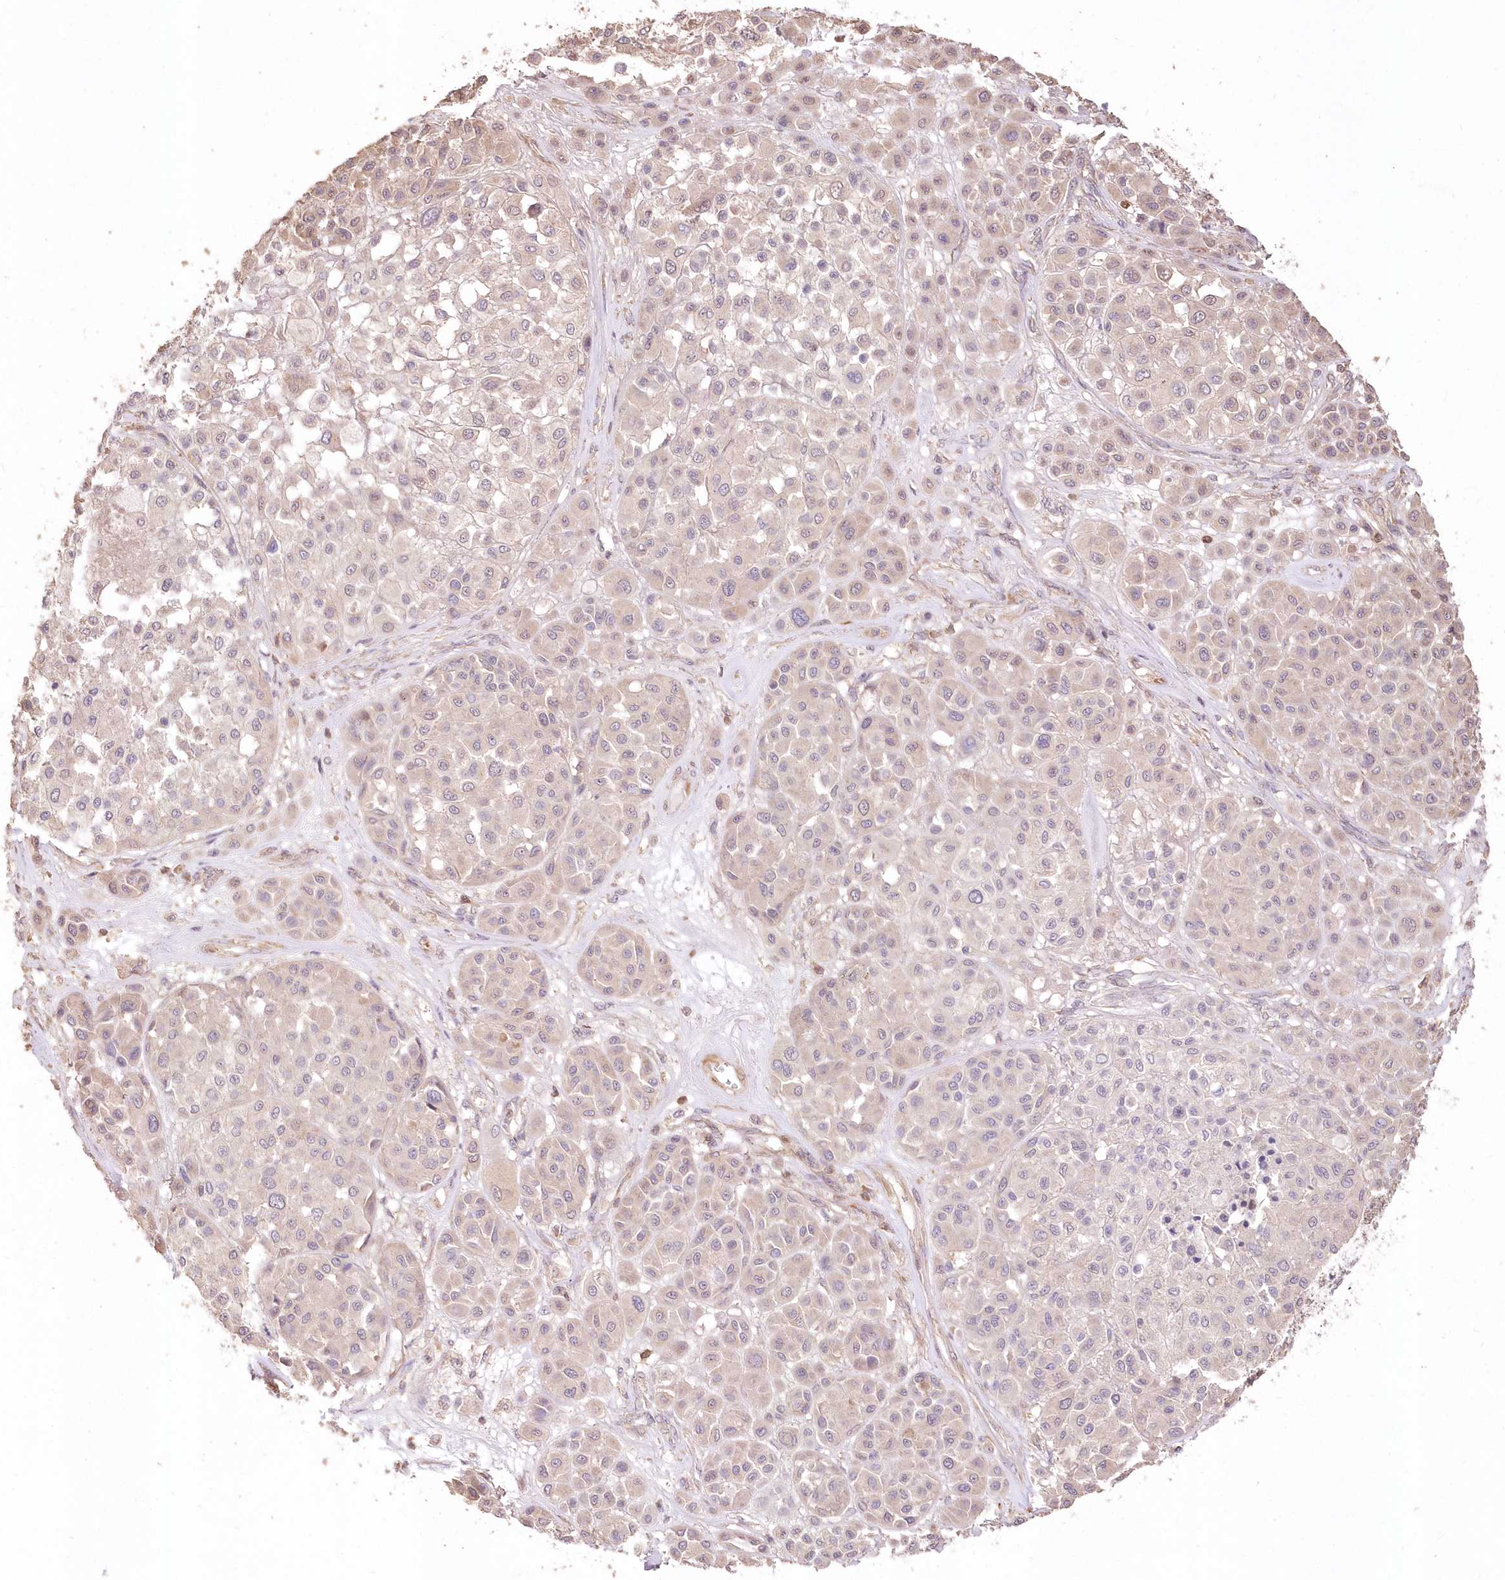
{"staining": {"intensity": "weak", "quantity": "<25%", "location": "cytoplasmic/membranous"}, "tissue": "melanoma", "cell_type": "Tumor cells", "image_type": "cancer", "snomed": [{"axis": "morphology", "description": "Malignant melanoma, Metastatic site"}, {"axis": "topography", "description": "Soft tissue"}], "caption": "Human melanoma stained for a protein using immunohistochemistry (IHC) shows no staining in tumor cells.", "gene": "STK17B", "patient": {"sex": "male", "age": 41}}